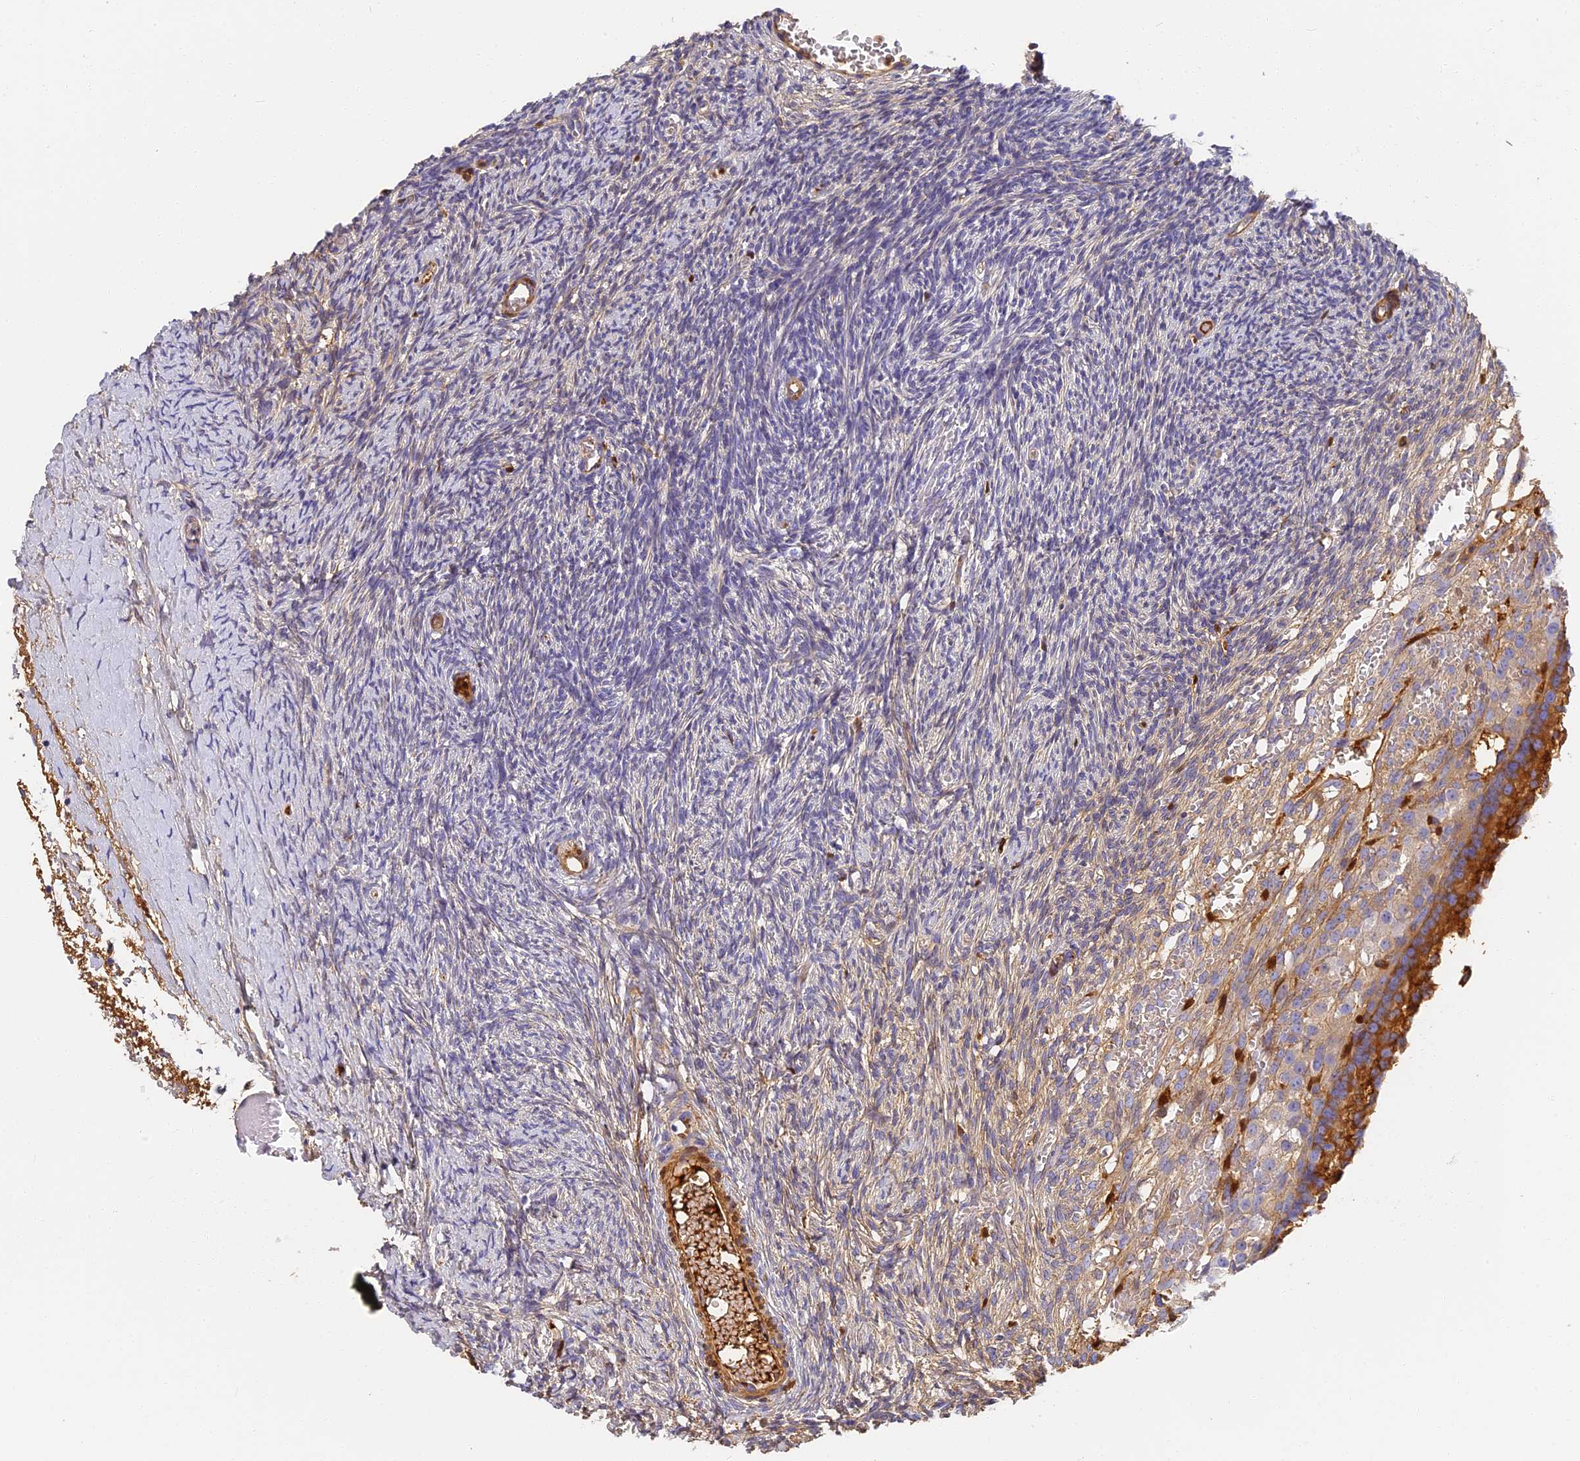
{"staining": {"intensity": "weak", "quantity": "<25%", "location": "cytoplasmic/membranous"}, "tissue": "ovary", "cell_type": "Ovarian stroma cells", "image_type": "normal", "snomed": [{"axis": "morphology", "description": "Normal tissue, NOS"}, {"axis": "topography", "description": "Ovary"}], "caption": "Ovary stained for a protein using immunohistochemistry demonstrates no expression ovarian stroma cells.", "gene": "ITIH1", "patient": {"sex": "female", "age": 39}}